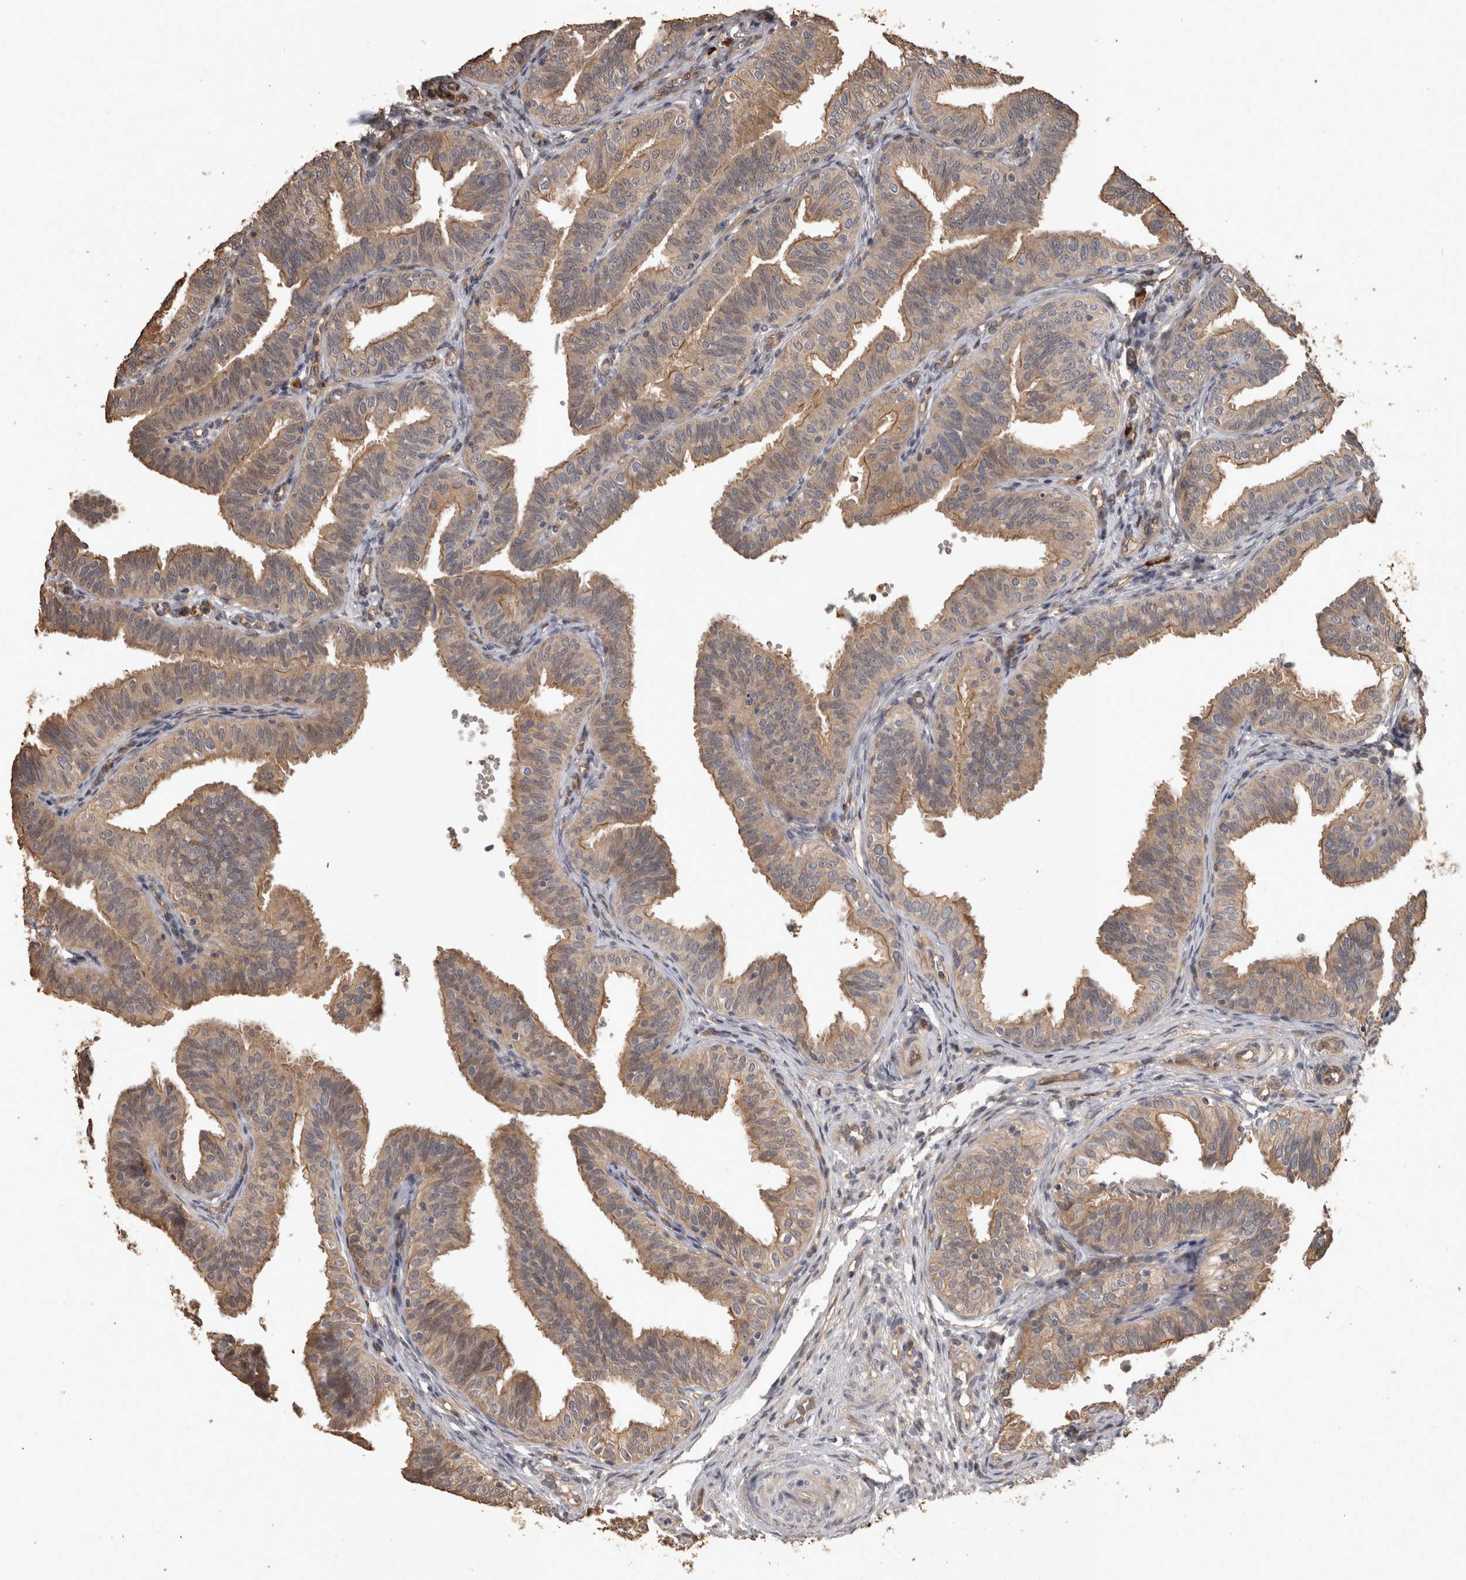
{"staining": {"intensity": "moderate", "quantity": ">75%", "location": "cytoplasmic/membranous"}, "tissue": "fallopian tube", "cell_type": "Glandular cells", "image_type": "normal", "snomed": [{"axis": "morphology", "description": "Normal tissue, NOS"}, {"axis": "topography", "description": "Fallopian tube"}], "caption": "Immunohistochemical staining of normal fallopian tube demonstrates moderate cytoplasmic/membranous protein positivity in approximately >75% of glandular cells. (IHC, brightfield microscopy, high magnification).", "gene": "RHPN1", "patient": {"sex": "female", "age": 35}}